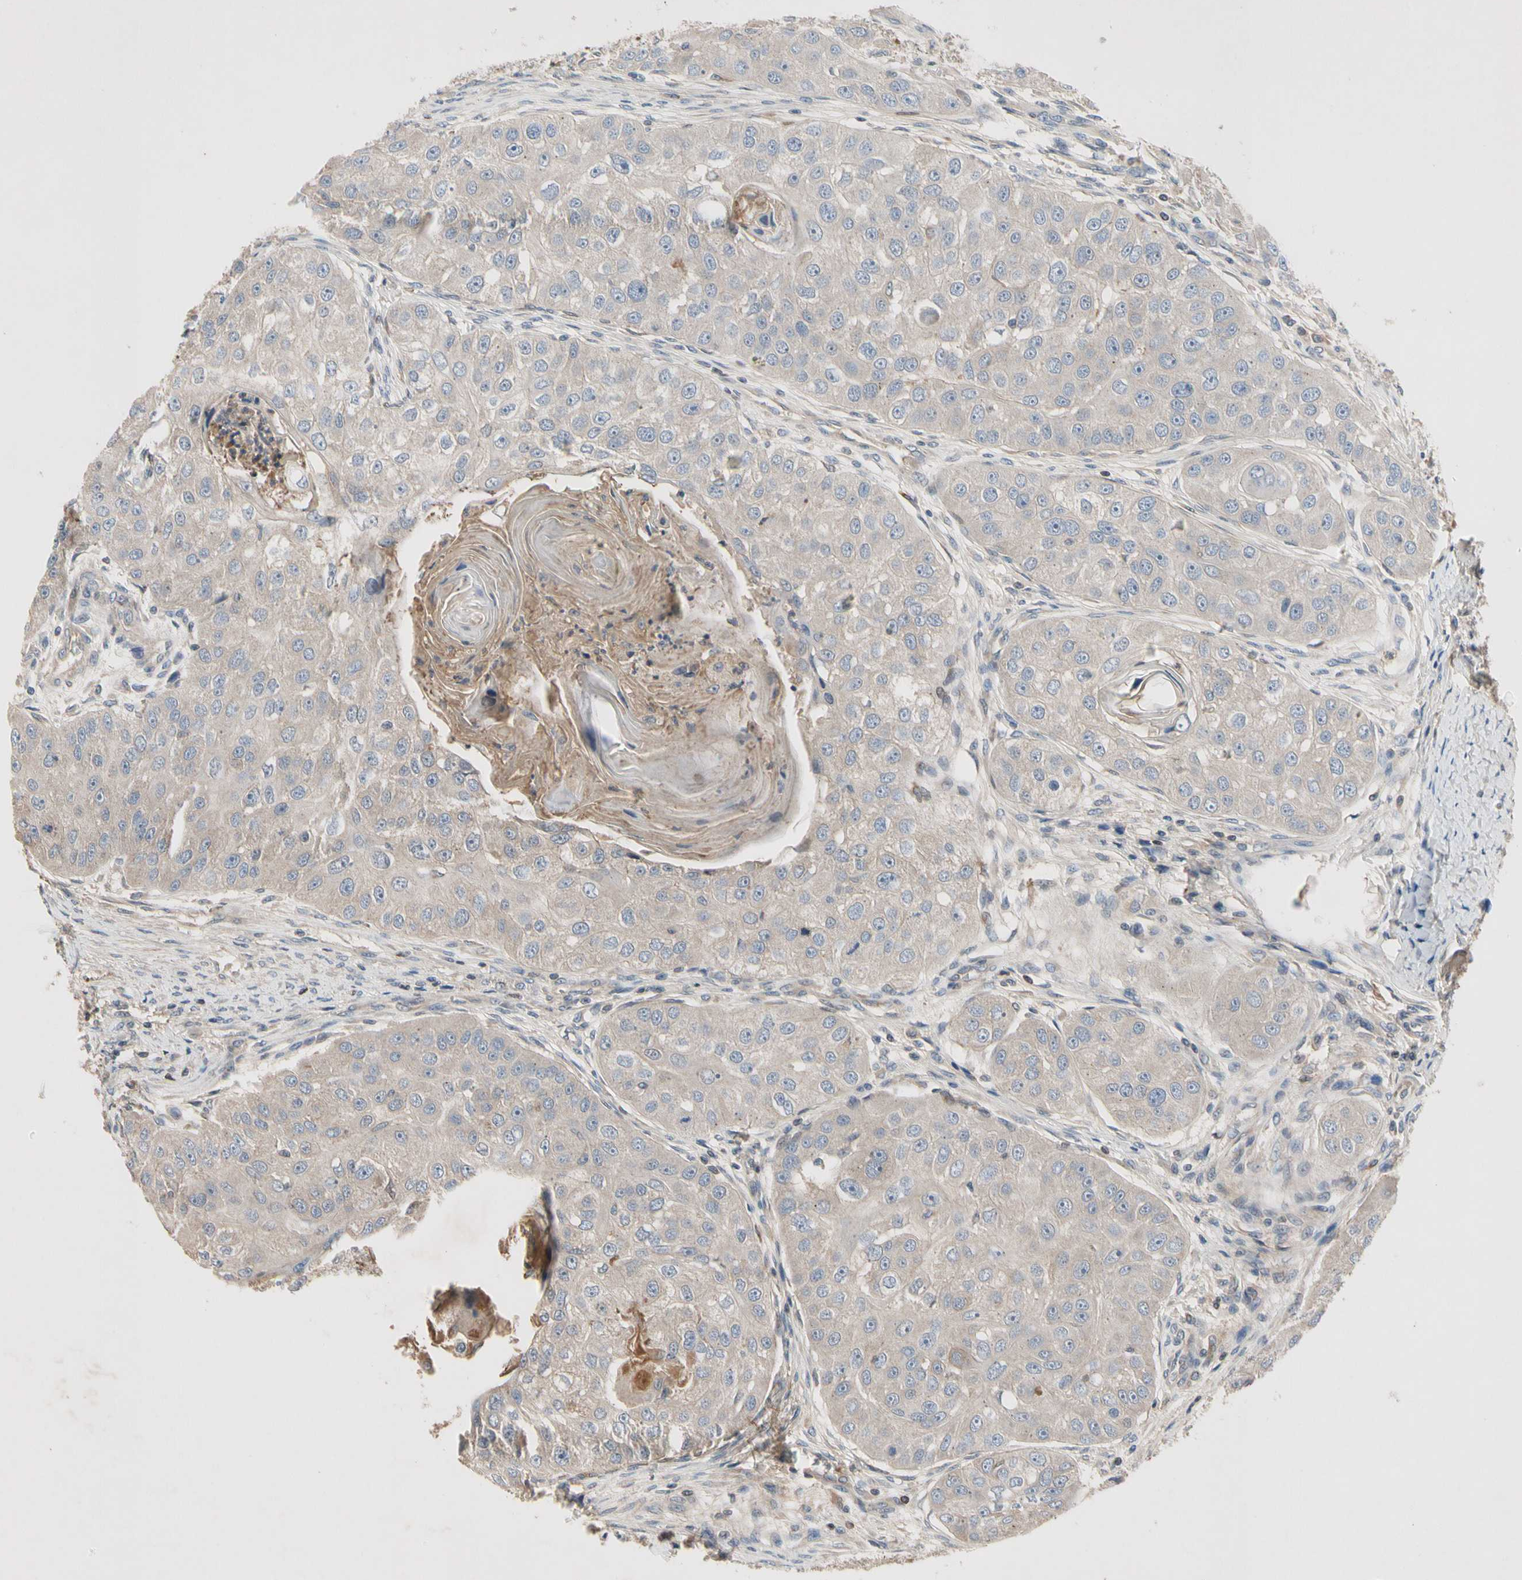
{"staining": {"intensity": "negative", "quantity": "none", "location": "none"}, "tissue": "head and neck cancer", "cell_type": "Tumor cells", "image_type": "cancer", "snomed": [{"axis": "morphology", "description": "Normal tissue, NOS"}, {"axis": "morphology", "description": "Squamous cell carcinoma, NOS"}, {"axis": "topography", "description": "Skeletal muscle"}, {"axis": "topography", "description": "Head-Neck"}], "caption": "This is an immunohistochemistry micrograph of head and neck cancer (squamous cell carcinoma). There is no positivity in tumor cells.", "gene": "CRTAC1", "patient": {"sex": "male", "age": 51}}